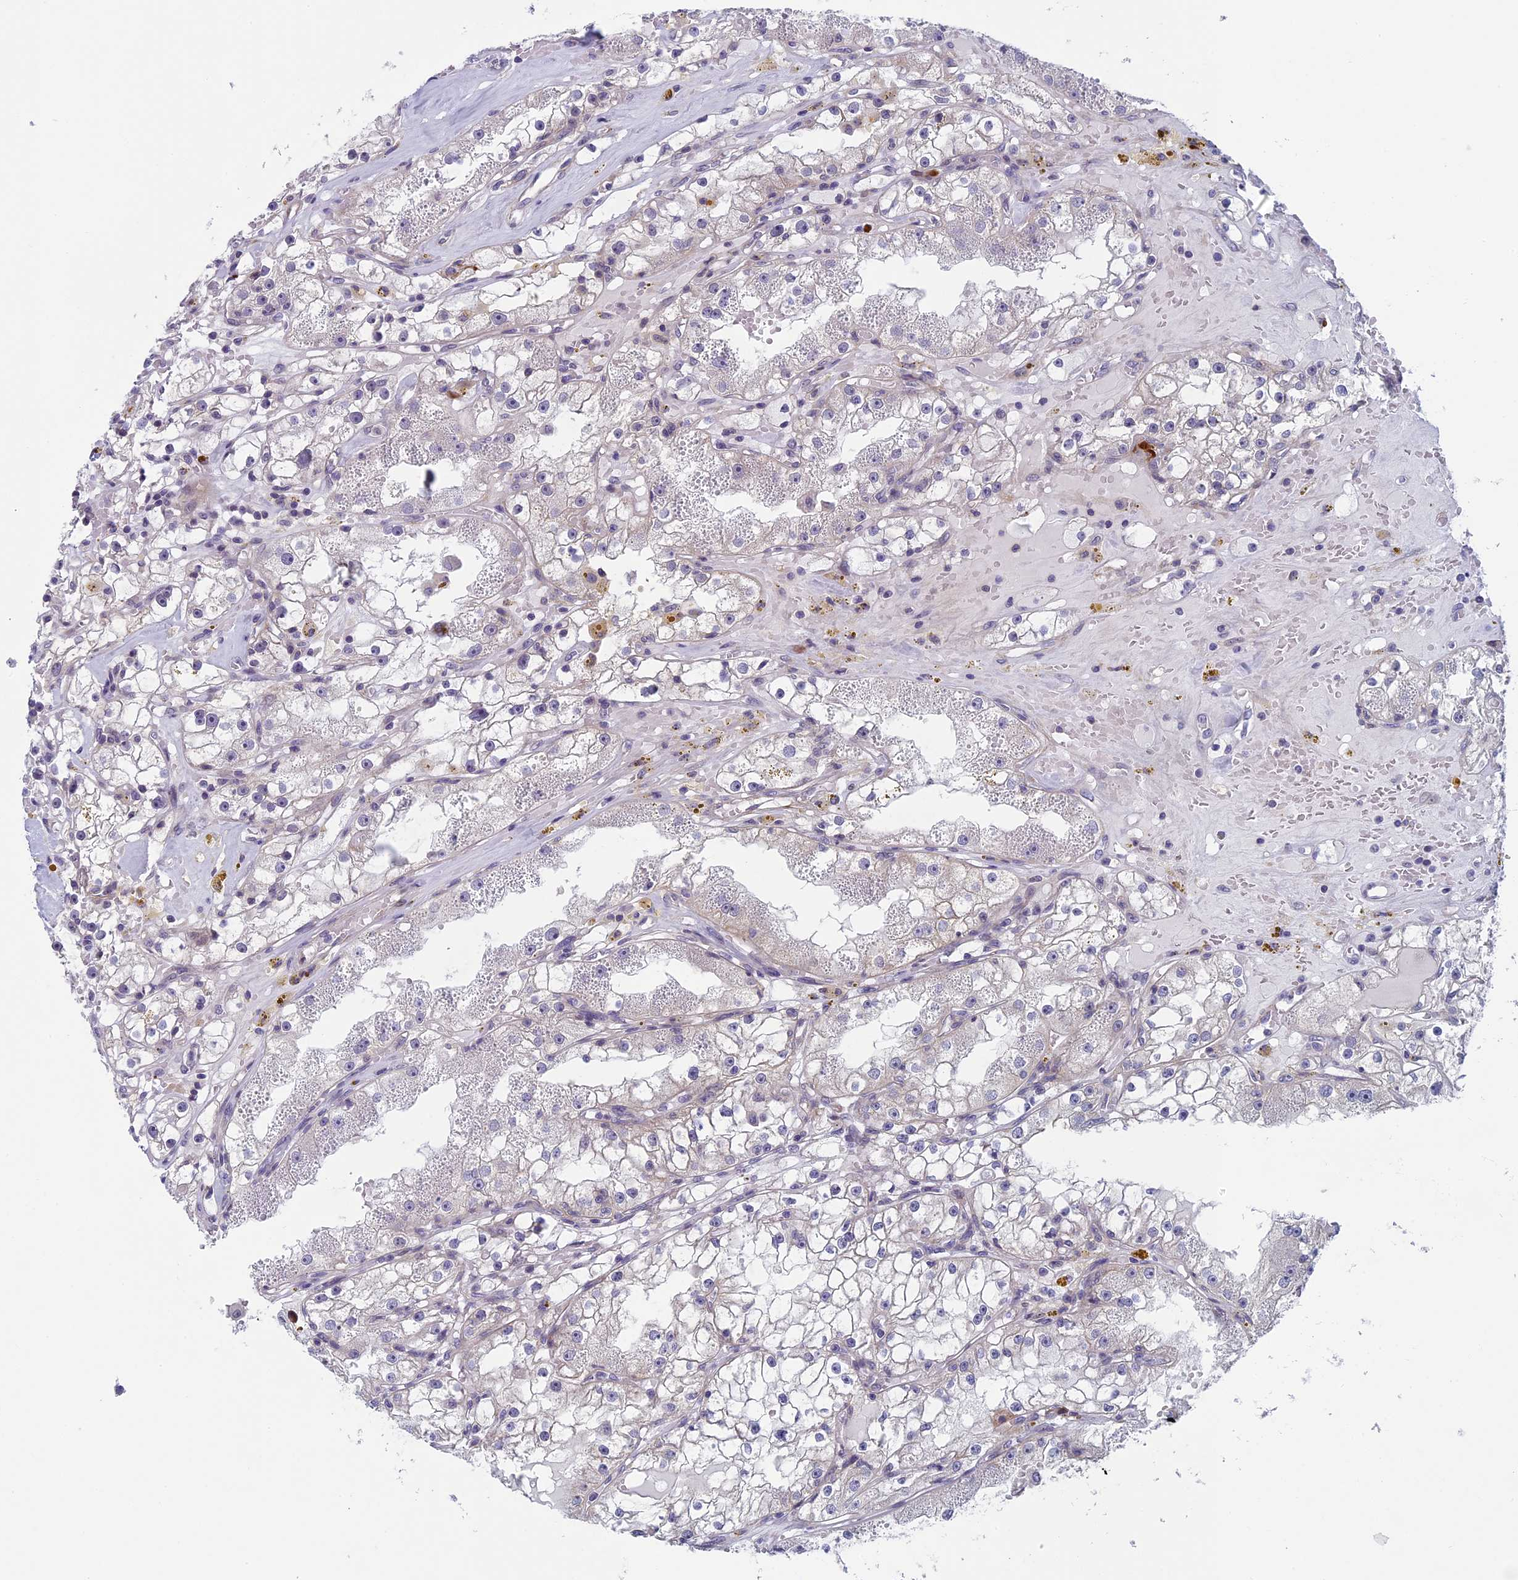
{"staining": {"intensity": "negative", "quantity": "none", "location": "none"}, "tissue": "renal cancer", "cell_type": "Tumor cells", "image_type": "cancer", "snomed": [{"axis": "morphology", "description": "Adenocarcinoma, NOS"}, {"axis": "topography", "description": "Kidney"}], "caption": "IHC photomicrograph of neoplastic tissue: human renal adenocarcinoma stained with DAB (3,3'-diaminobenzidine) demonstrates no significant protein expression in tumor cells. (Immunohistochemistry, brightfield microscopy, high magnification).", "gene": "CNEP1R1", "patient": {"sex": "male", "age": 56}}